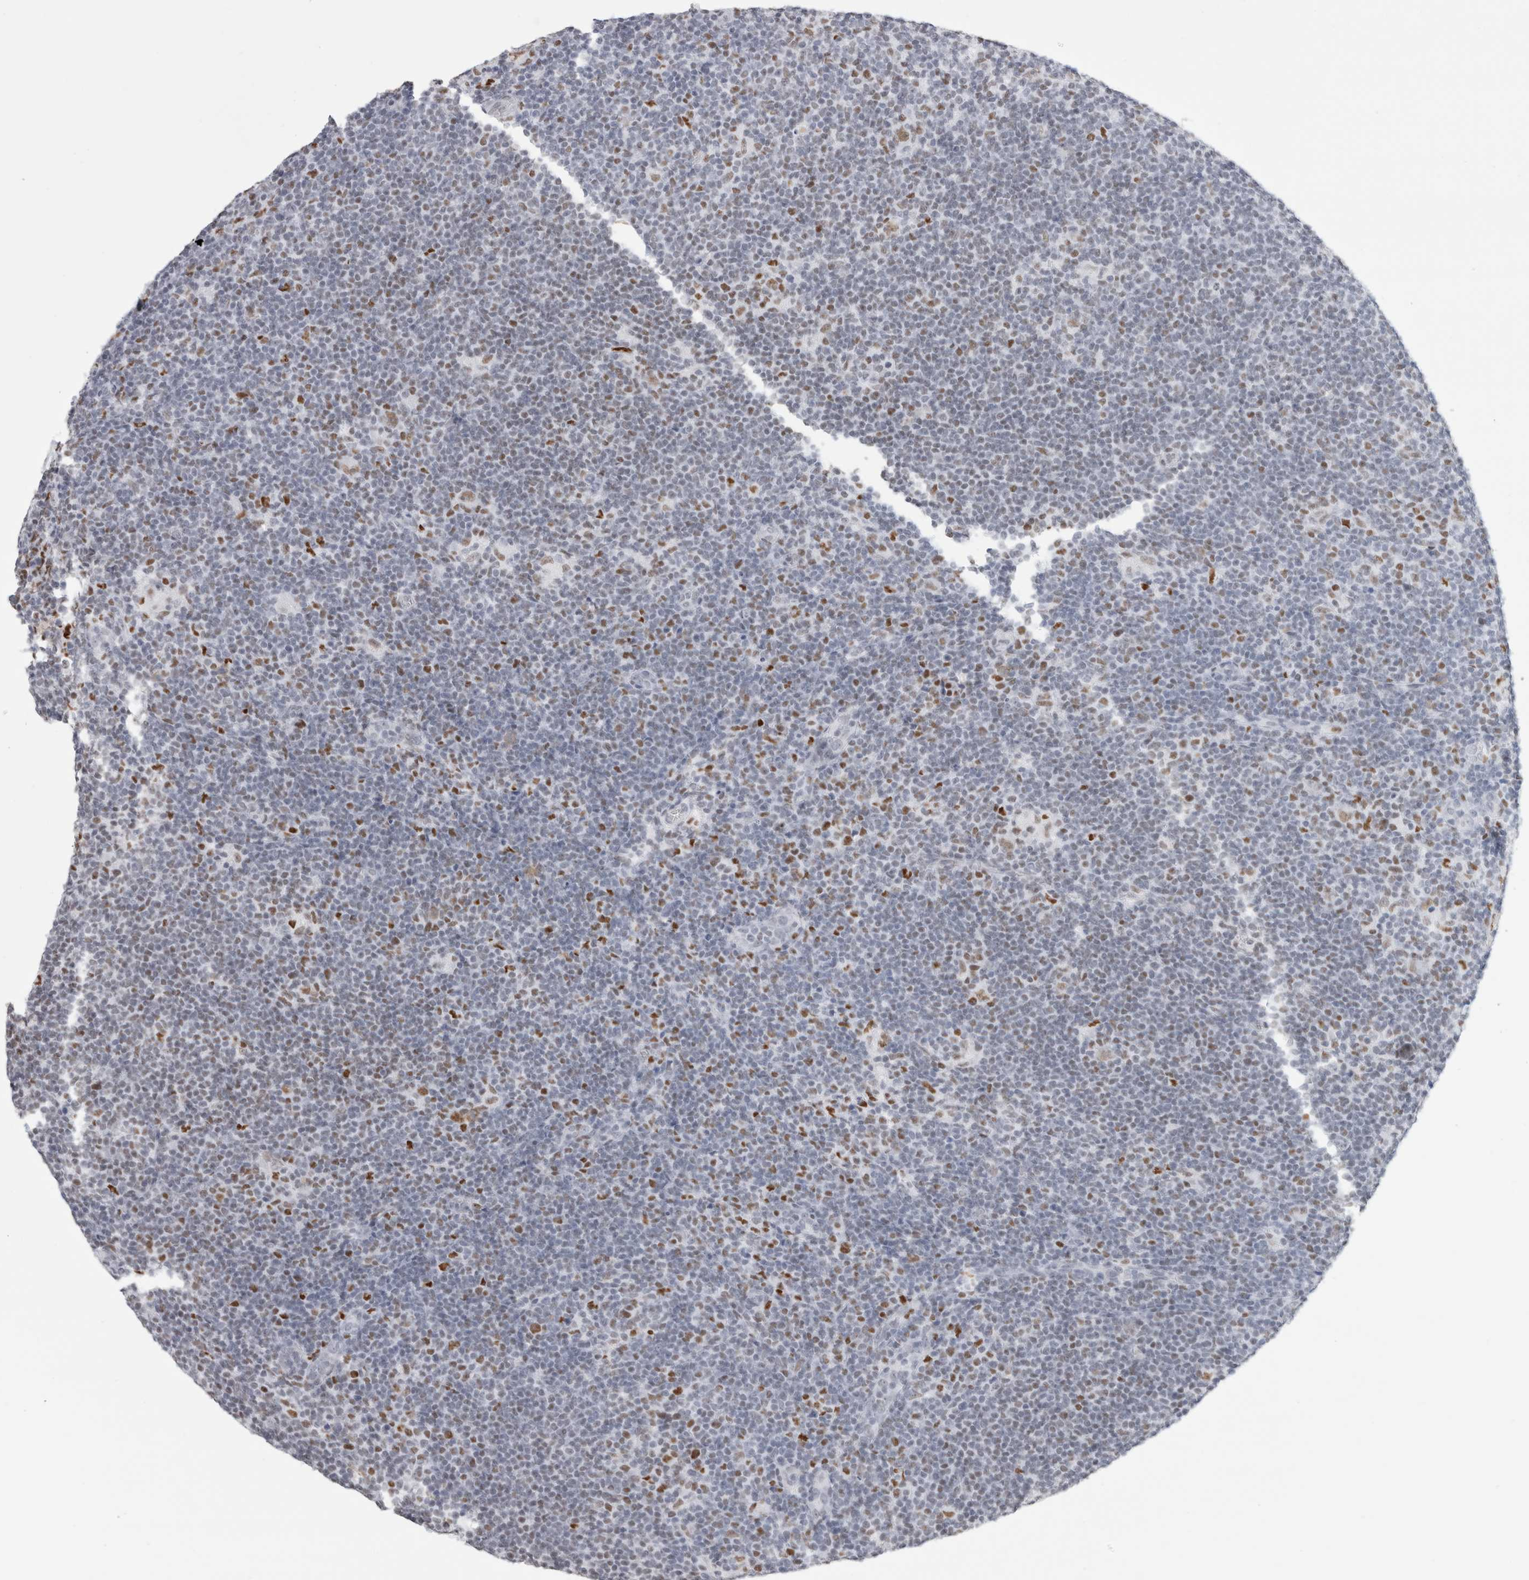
{"staining": {"intensity": "moderate", "quantity": ">75%", "location": "nuclear"}, "tissue": "lymphoma", "cell_type": "Tumor cells", "image_type": "cancer", "snomed": [{"axis": "morphology", "description": "Hodgkin's disease, NOS"}, {"axis": "topography", "description": "Lymph node"}], "caption": "Tumor cells display medium levels of moderate nuclear positivity in about >75% of cells in human lymphoma.", "gene": "SMARCC1", "patient": {"sex": "female", "age": 57}}